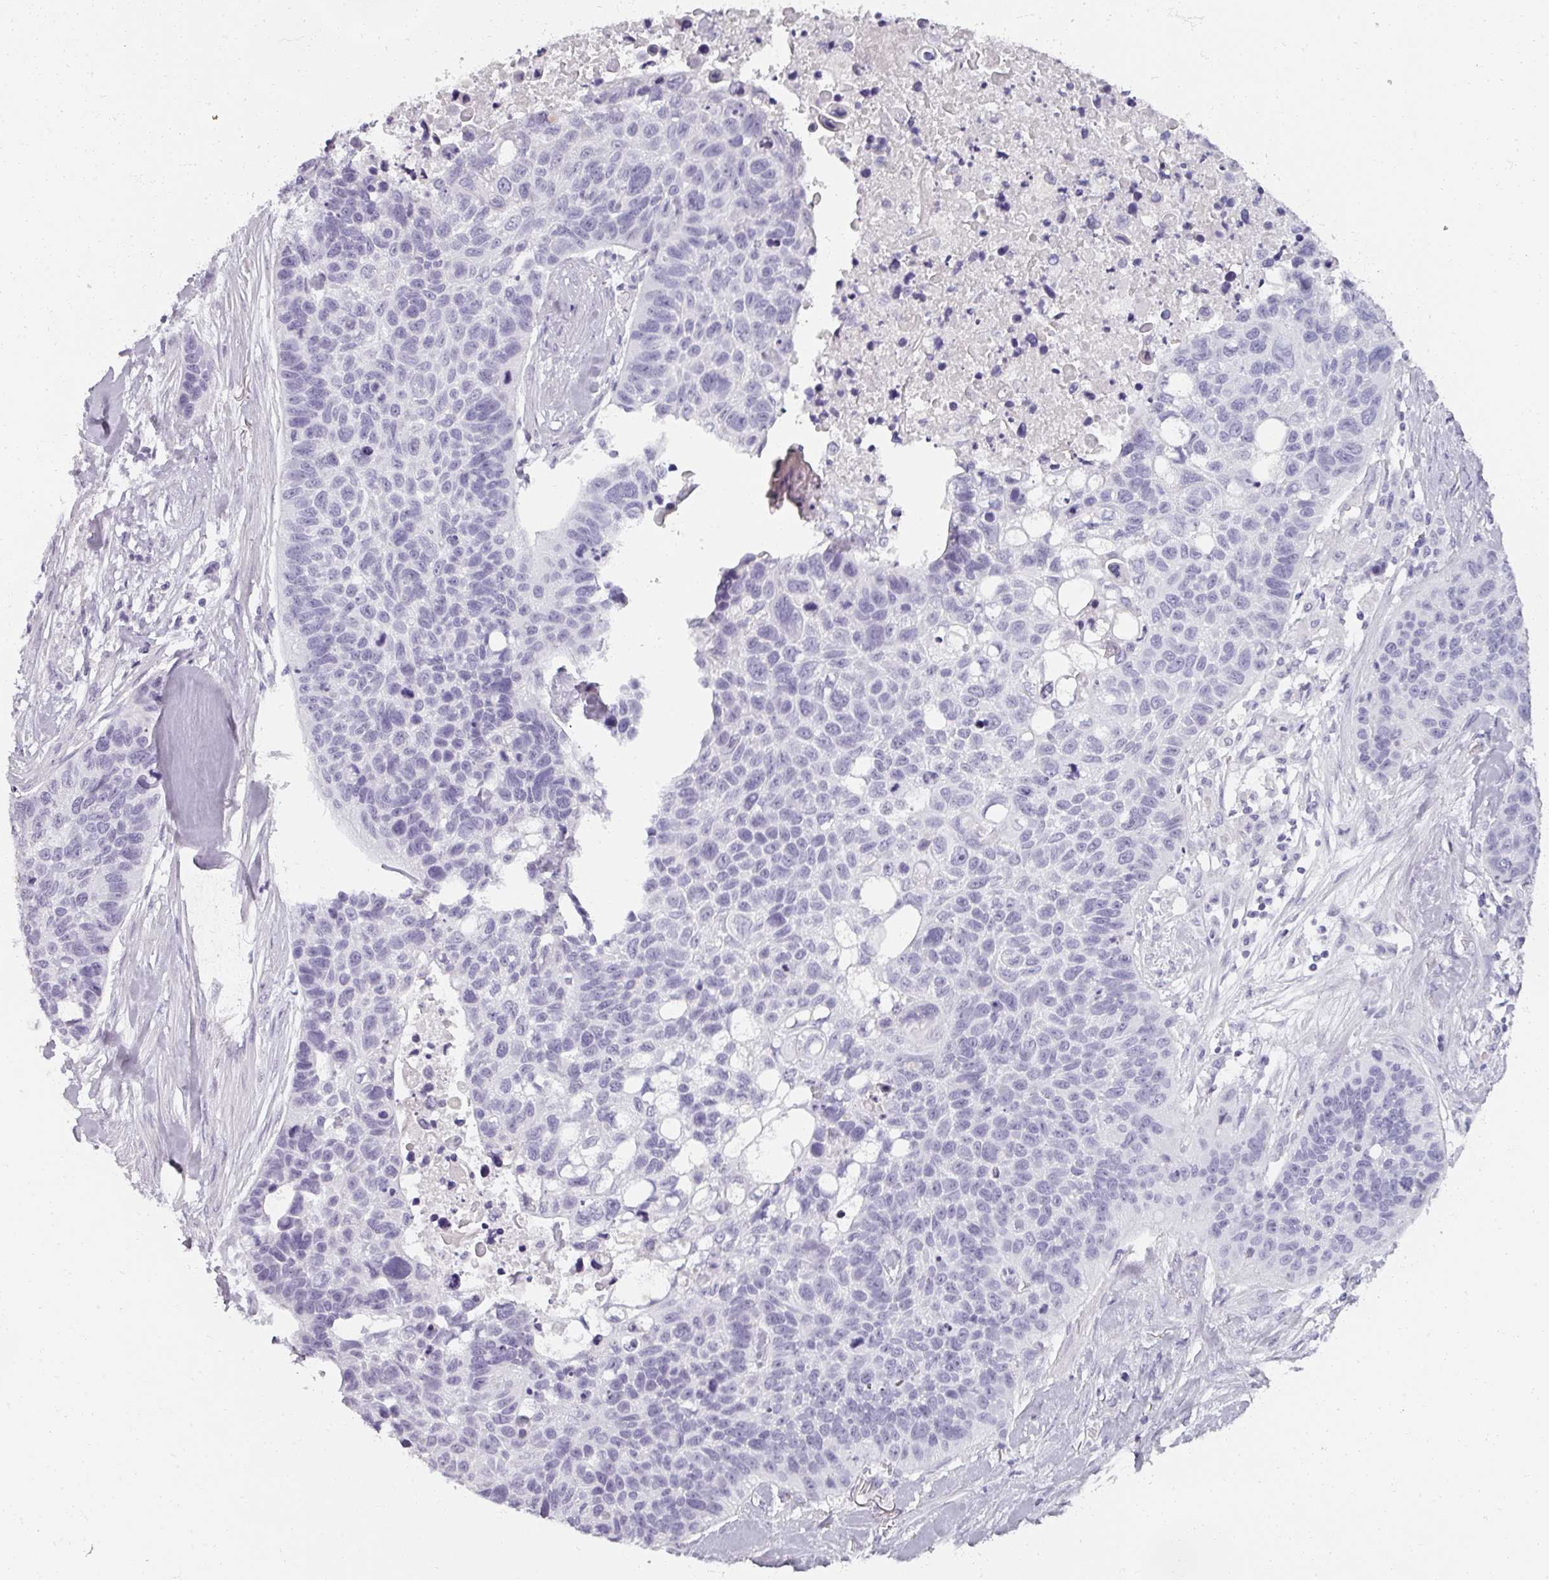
{"staining": {"intensity": "negative", "quantity": "none", "location": "none"}, "tissue": "lung cancer", "cell_type": "Tumor cells", "image_type": "cancer", "snomed": [{"axis": "morphology", "description": "Squamous cell carcinoma, NOS"}, {"axis": "topography", "description": "Lung"}], "caption": "DAB (3,3'-diaminobenzidine) immunohistochemical staining of human lung squamous cell carcinoma displays no significant expression in tumor cells.", "gene": "REG3G", "patient": {"sex": "male", "age": 62}}